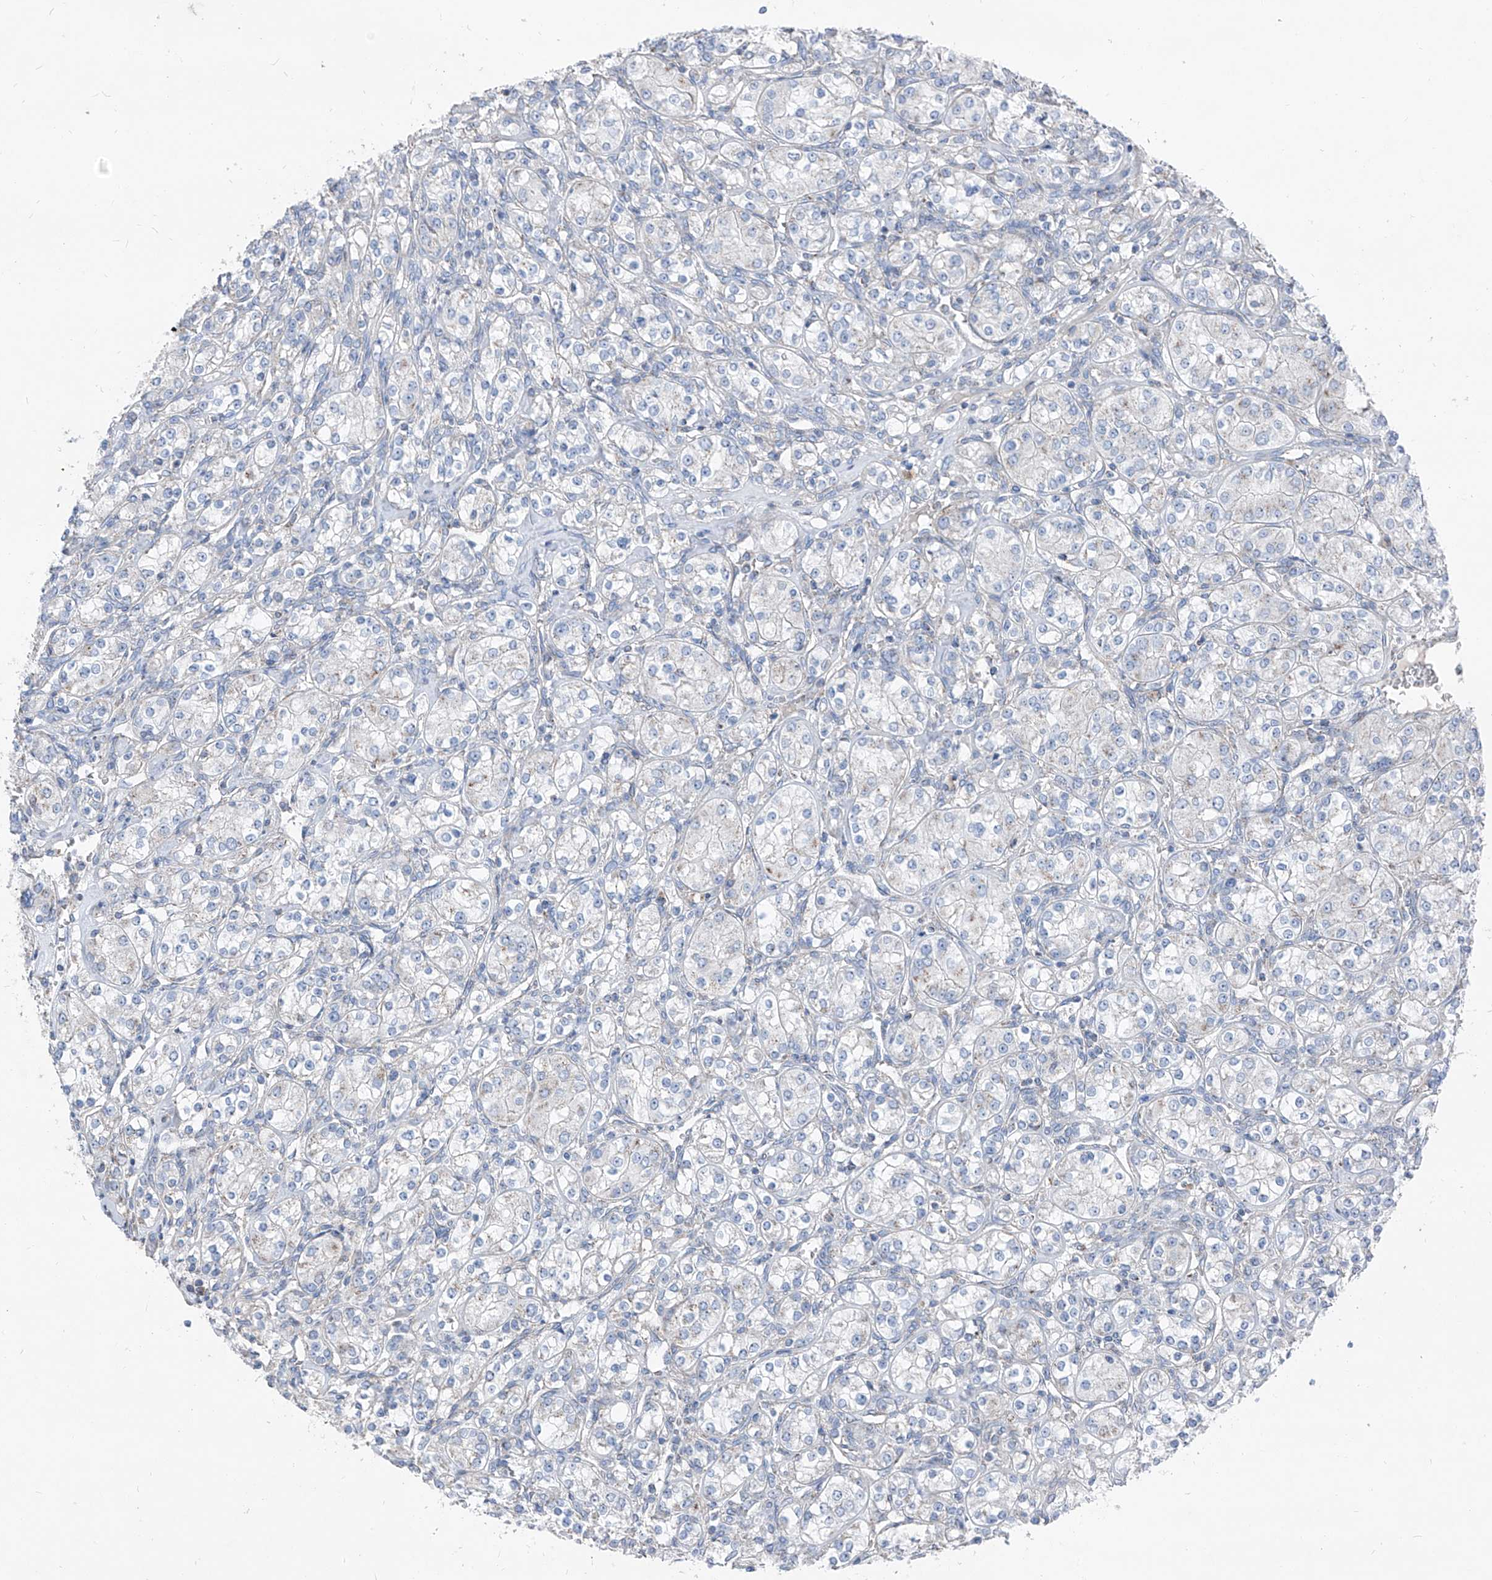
{"staining": {"intensity": "negative", "quantity": "none", "location": "none"}, "tissue": "renal cancer", "cell_type": "Tumor cells", "image_type": "cancer", "snomed": [{"axis": "morphology", "description": "Adenocarcinoma, NOS"}, {"axis": "topography", "description": "Kidney"}], "caption": "An IHC image of renal cancer (adenocarcinoma) is shown. There is no staining in tumor cells of renal cancer (adenocarcinoma).", "gene": "AGPS", "patient": {"sex": "male", "age": 77}}